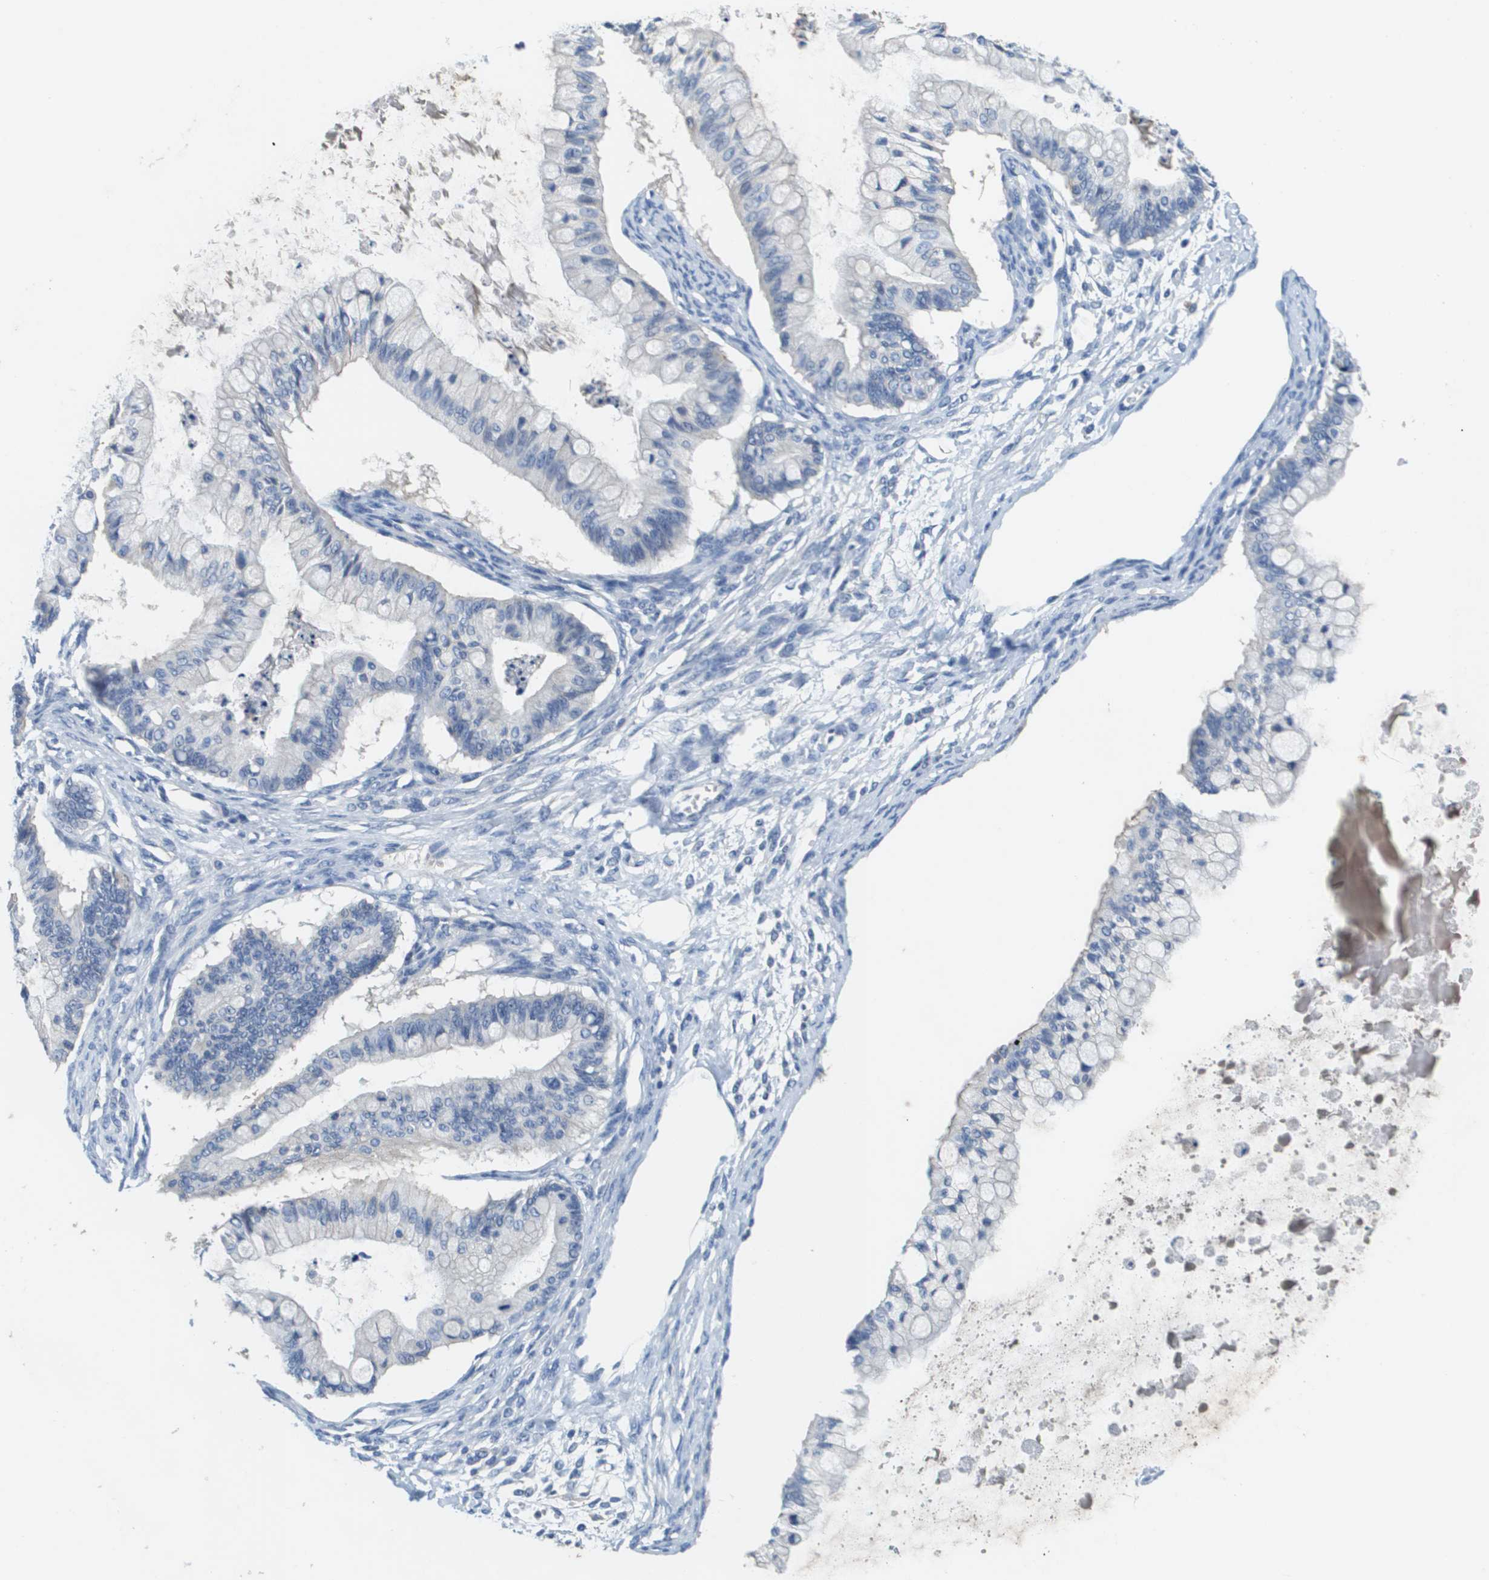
{"staining": {"intensity": "negative", "quantity": "none", "location": "none"}, "tissue": "ovarian cancer", "cell_type": "Tumor cells", "image_type": "cancer", "snomed": [{"axis": "morphology", "description": "Cystadenocarcinoma, mucinous, NOS"}, {"axis": "topography", "description": "Ovary"}], "caption": "High magnification brightfield microscopy of ovarian cancer (mucinous cystadenocarcinoma) stained with DAB (brown) and counterstained with hematoxylin (blue): tumor cells show no significant staining.", "gene": "SLC16A3", "patient": {"sex": "female", "age": 57}}